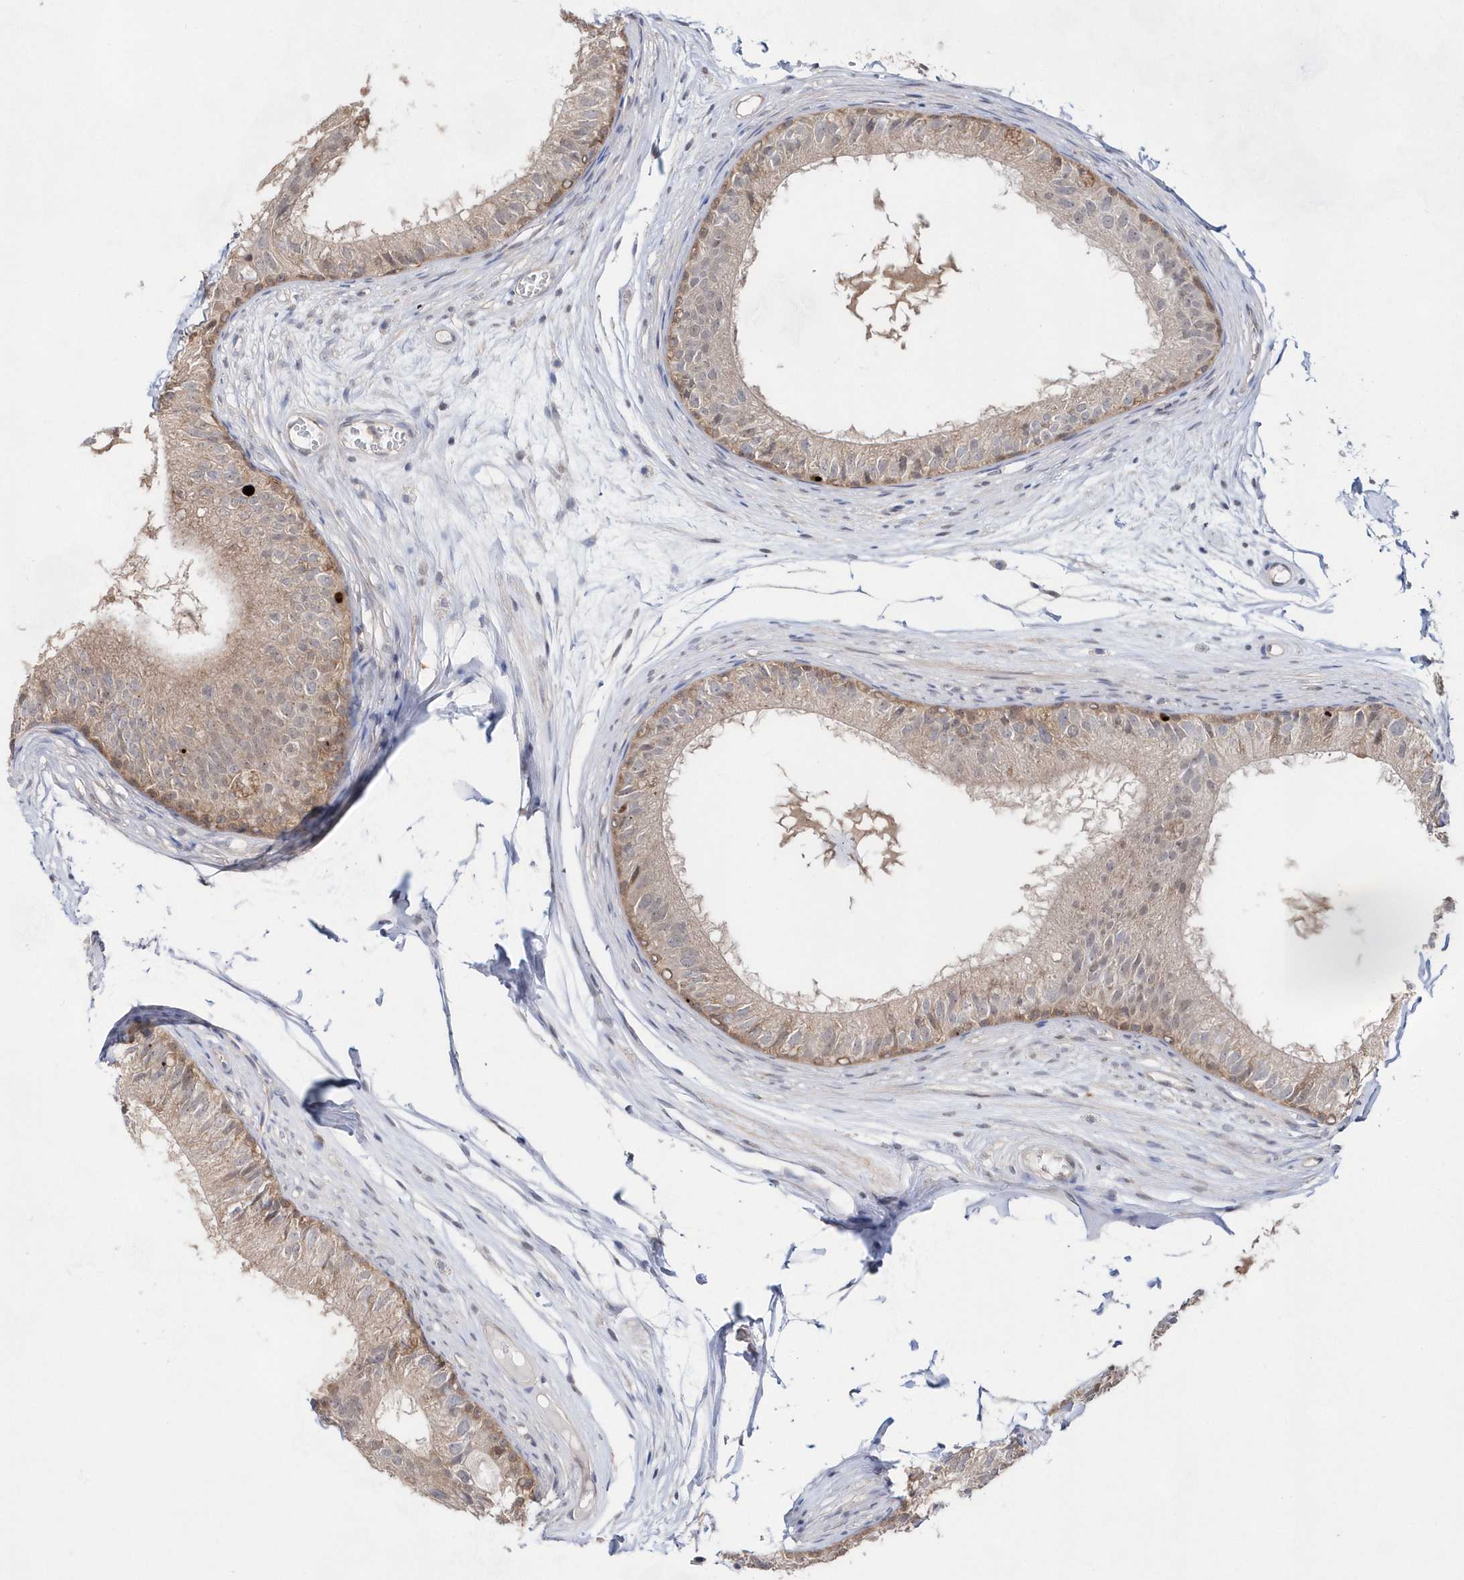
{"staining": {"intensity": "weak", "quantity": "25%-75%", "location": "cytoplasmic/membranous"}, "tissue": "epididymis", "cell_type": "Glandular cells", "image_type": "normal", "snomed": [{"axis": "morphology", "description": "Normal tissue, NOS"}, {"axis": "morphology", "description": "Seminoma in situ"}, {"axis": "topography", "description": "Testis"}, {"axis": "topography", "description": "Epididymis"}], "caption": "This photomicrograph demonstrates IHC staining of normal human epididymis, with low weak cytoplasmic/membranous staining in approximately 25%-75% of glandular cells.", "gene": "BDH2", "patient": {"sex": "male", "age": 28}}